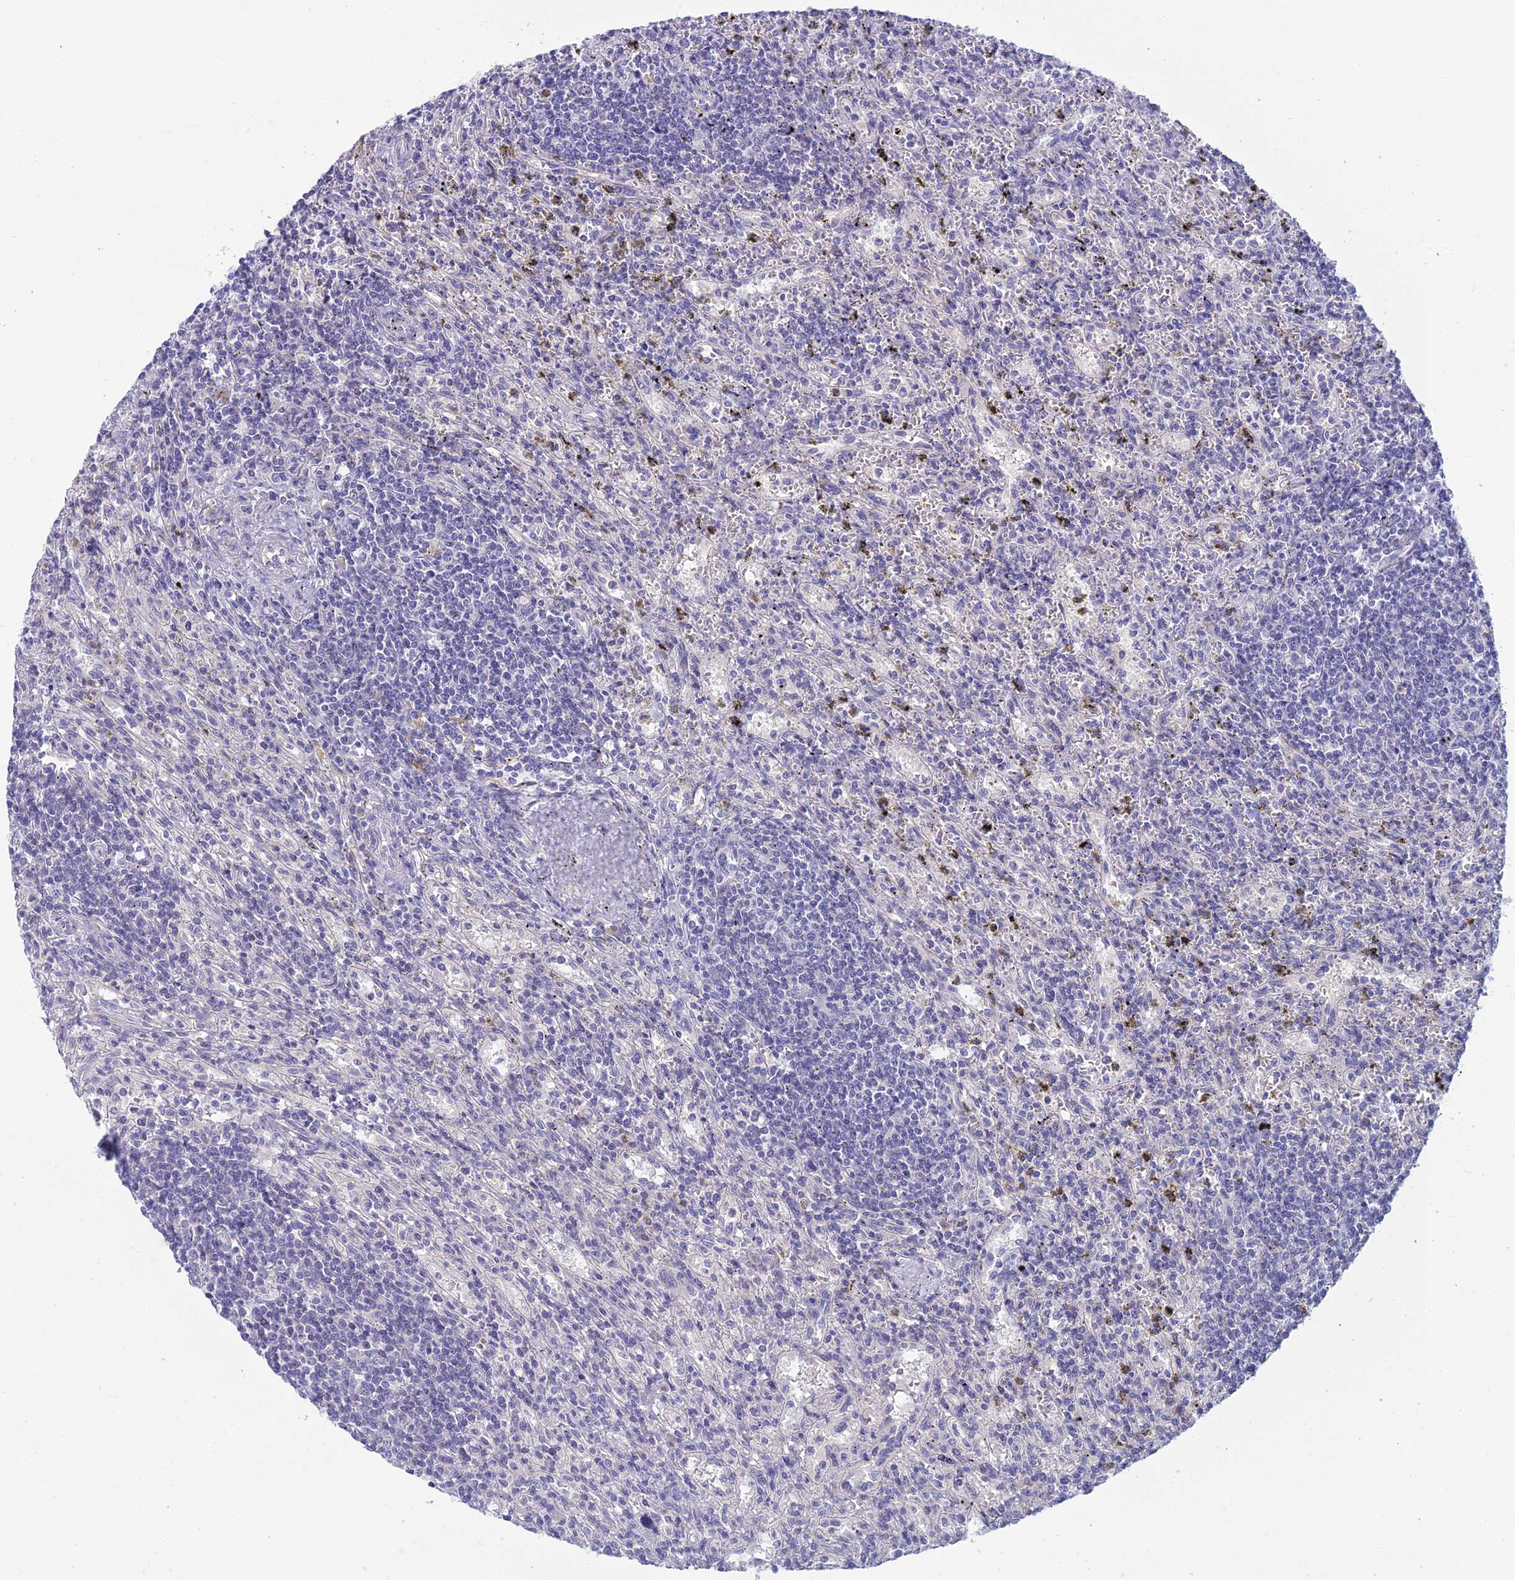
{"staining": {"intensity": "negative", "quantity": "none", "location": "none"}, "tissue": "lymphoma", "cell_type": "Tumor cells", "image_type": "cancer", "snomed": [{"axis": "morphology", "description": "Malignant lymphoma, non-Hodgkin's type, Low grade"}, {"axis": "topography", "description": "Spleen"}], "caption": "IHC image of malignant lymphoma, non-Hodgkin's type (low-grade) stained for a protein (brown), which exhibits no positivity in tumor cells.", "gene": "SLC25A41", "patient": {"sex": "male", "age": 76}}